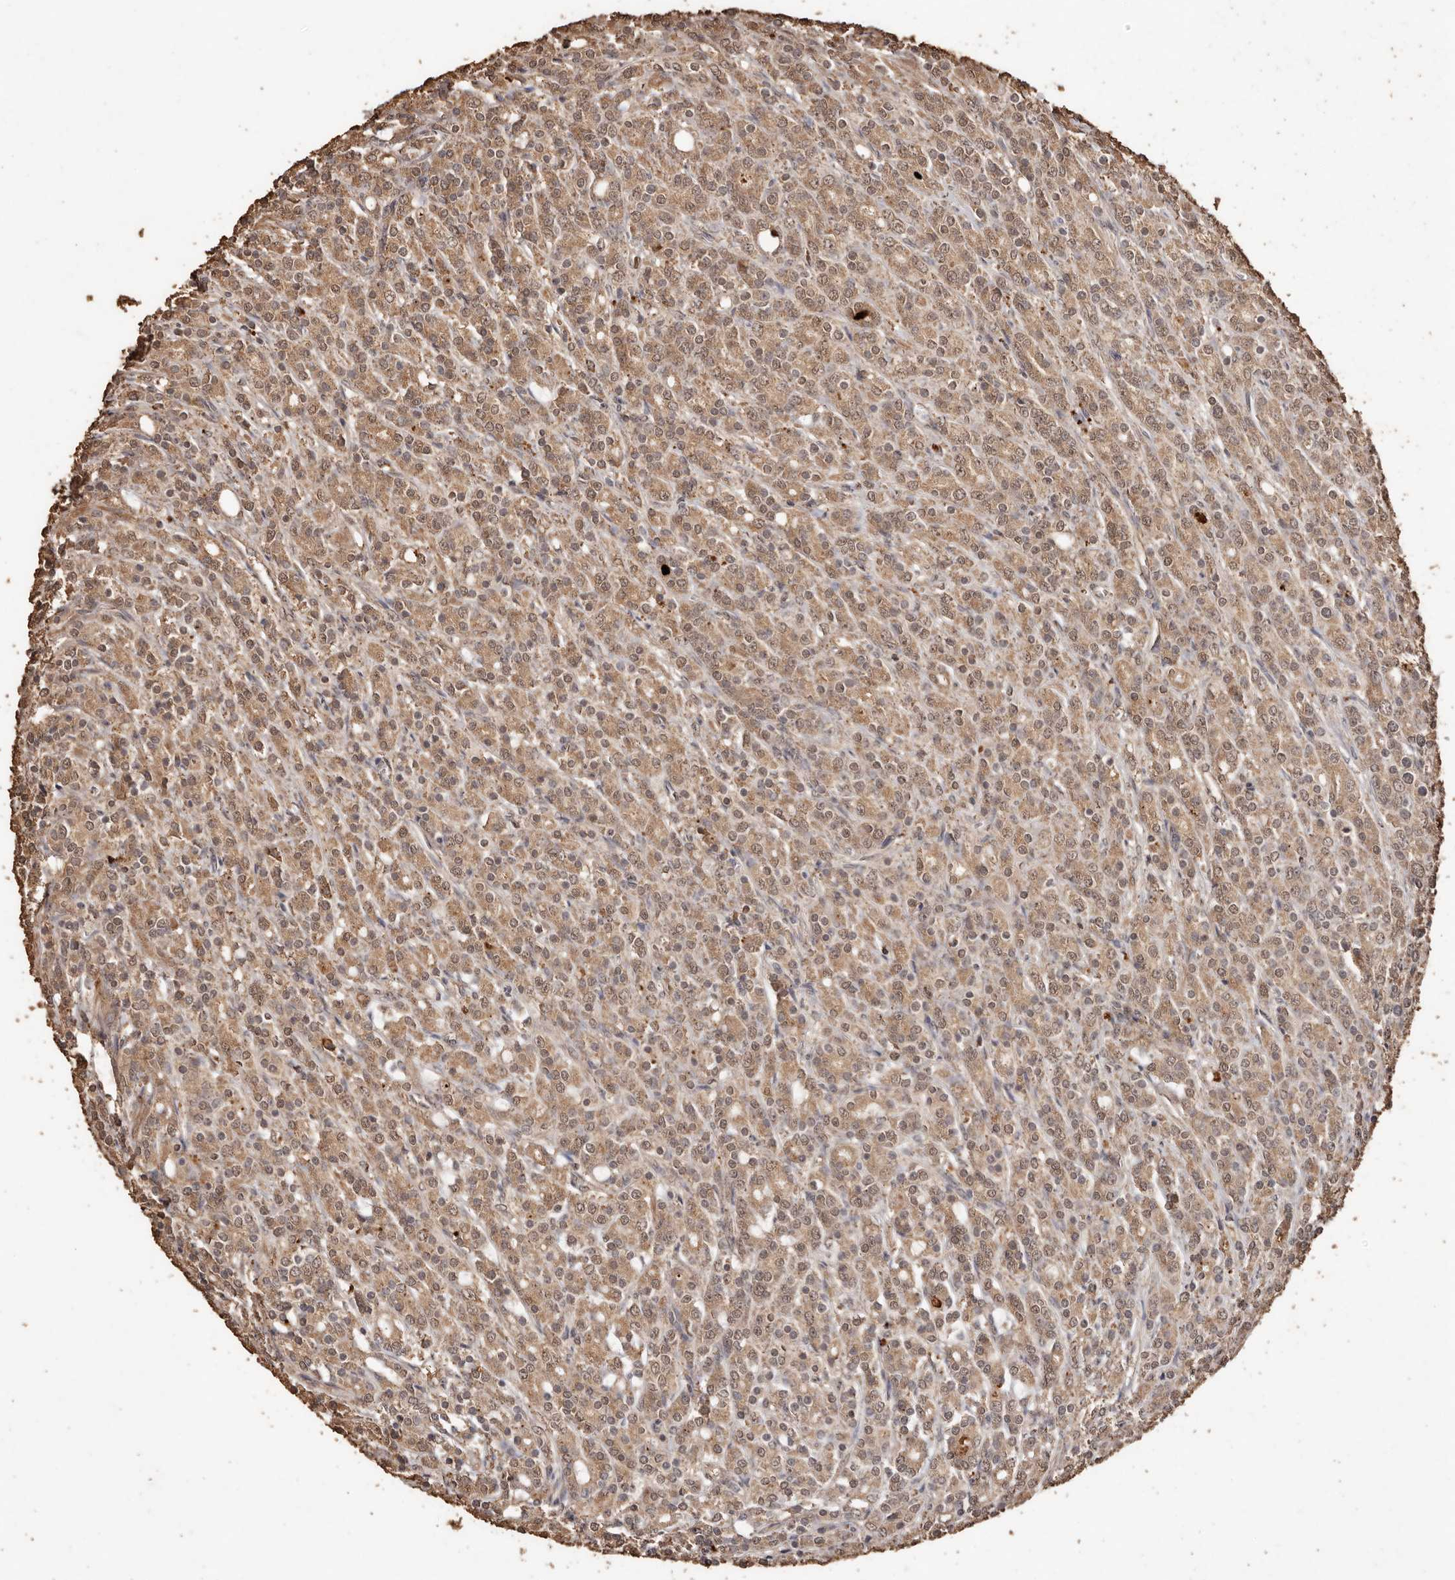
{"staining": {"intensity": "moderate", "quantity": ">75%", "location": "cytoplasmic/membranous,nuclear"}, "tissue": "prostate cancer", "cell_type": "Tumor cells", "image_type": "cancer", "snomed": [{"axis": "morphology", "description": "Adenocarcinoma, High grade"}, {"axis": "topography", "description": "Prostate"}], "caption": "Immunohistochemistry (DAB) staining of adenocarcinoma (high-grade) (prostate) reveals moderate cytoplasmic/membranous and nuclear protein staining in about >75% of tumor cells.", "gene": "PKDCC", "patient": {"sex": "male", "age": 62}}